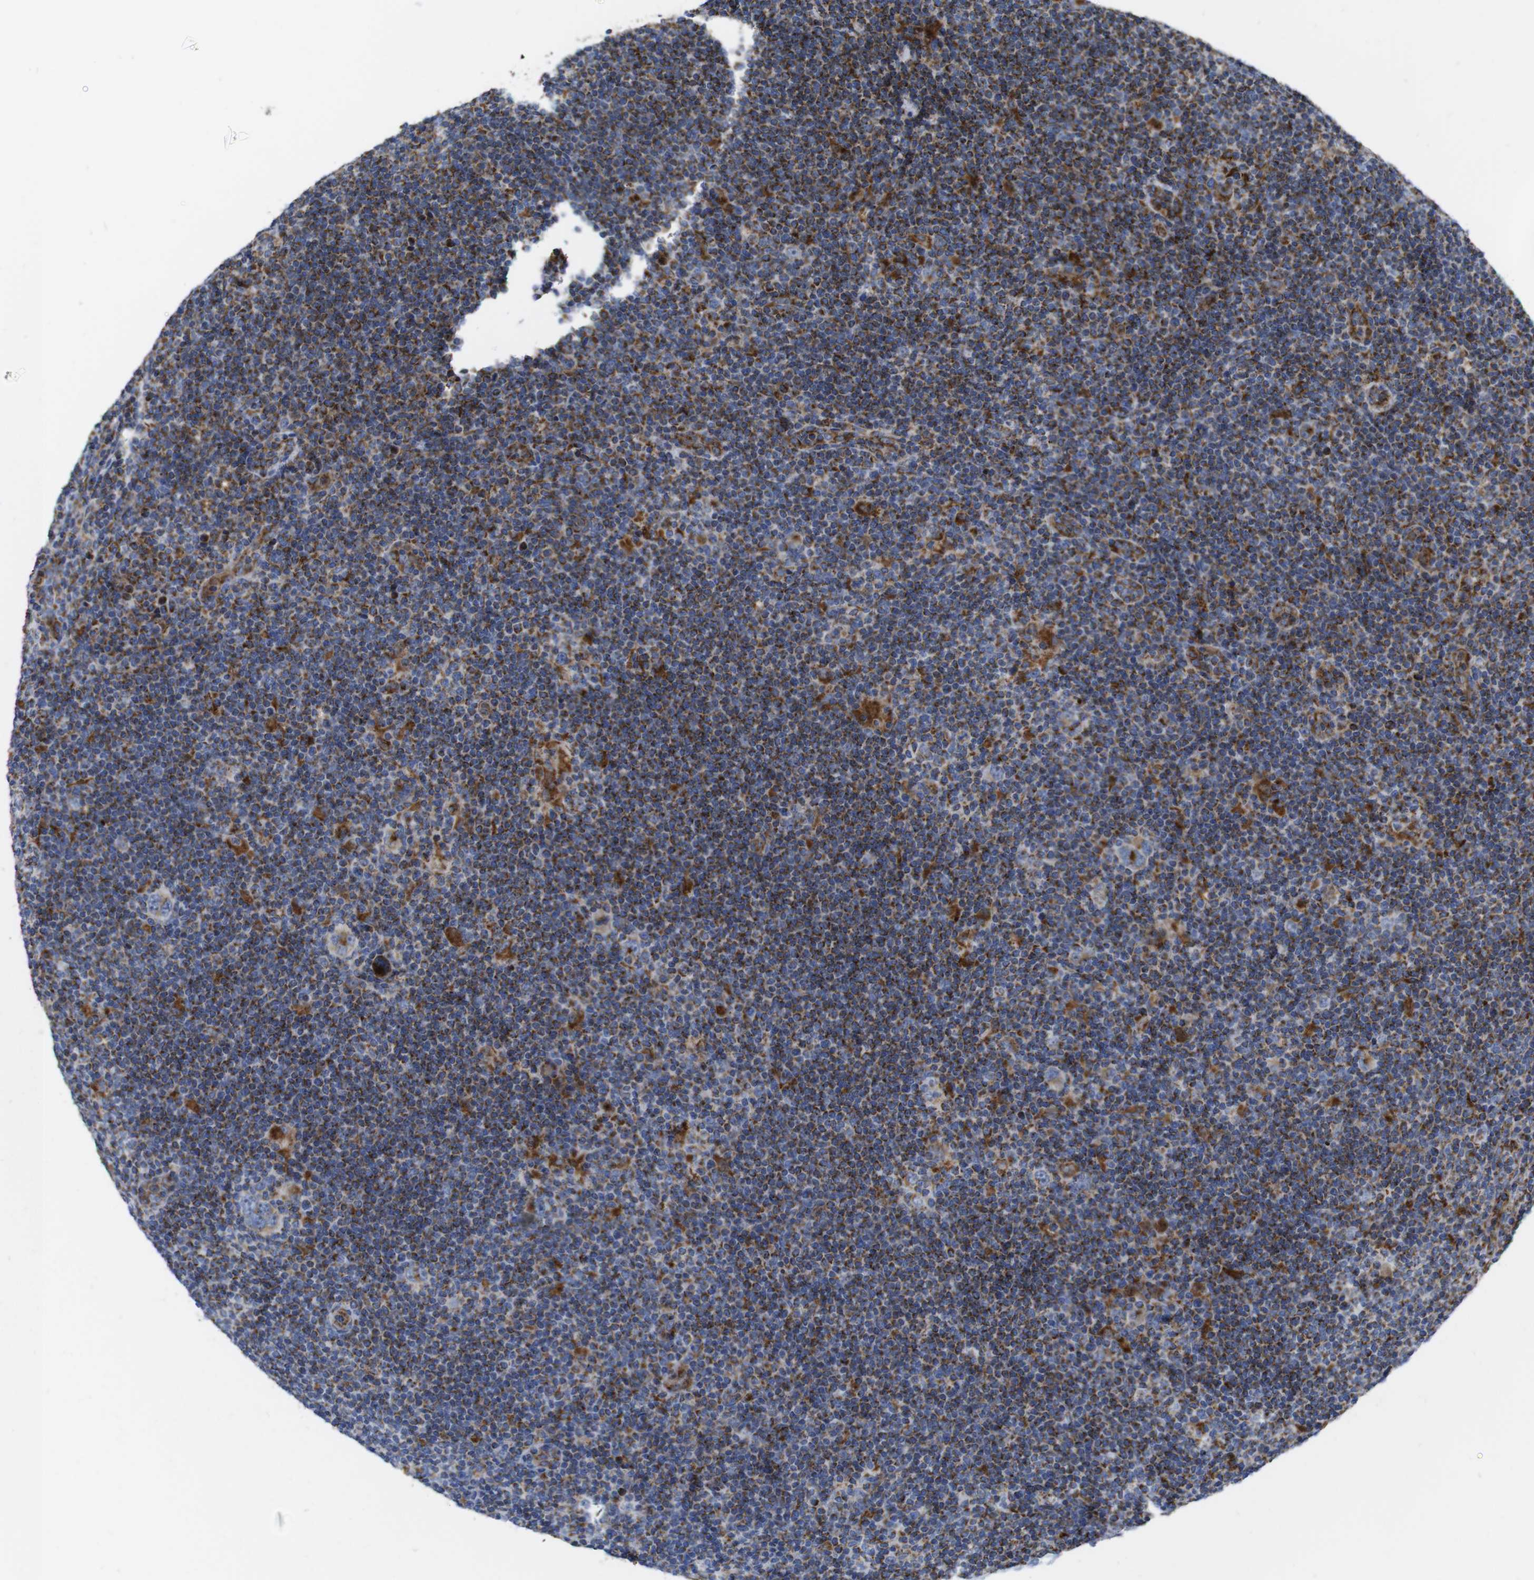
{"staining": {"intensity": "moderate", "quantity": "25%-75%", "location": "cytoplasmic/membranous"}, "tissue": "lymphoma", "cell_type": "Tumor cells", "image_type": "cancer", "snomed": [{"axis": "morphology", "description": "Hodgkin's disease, NOS"}, {"axis": "topography", "description": "Lymph node"}], "caption": "Immunohistochemical staining of lymphoma shows medium levels of moderate cytoplasmic/membranous protein expression in approximately 25%-75% of tumor cells.", "gene": "TMEM192", "patient": {"sex": "female", "age": 57}}